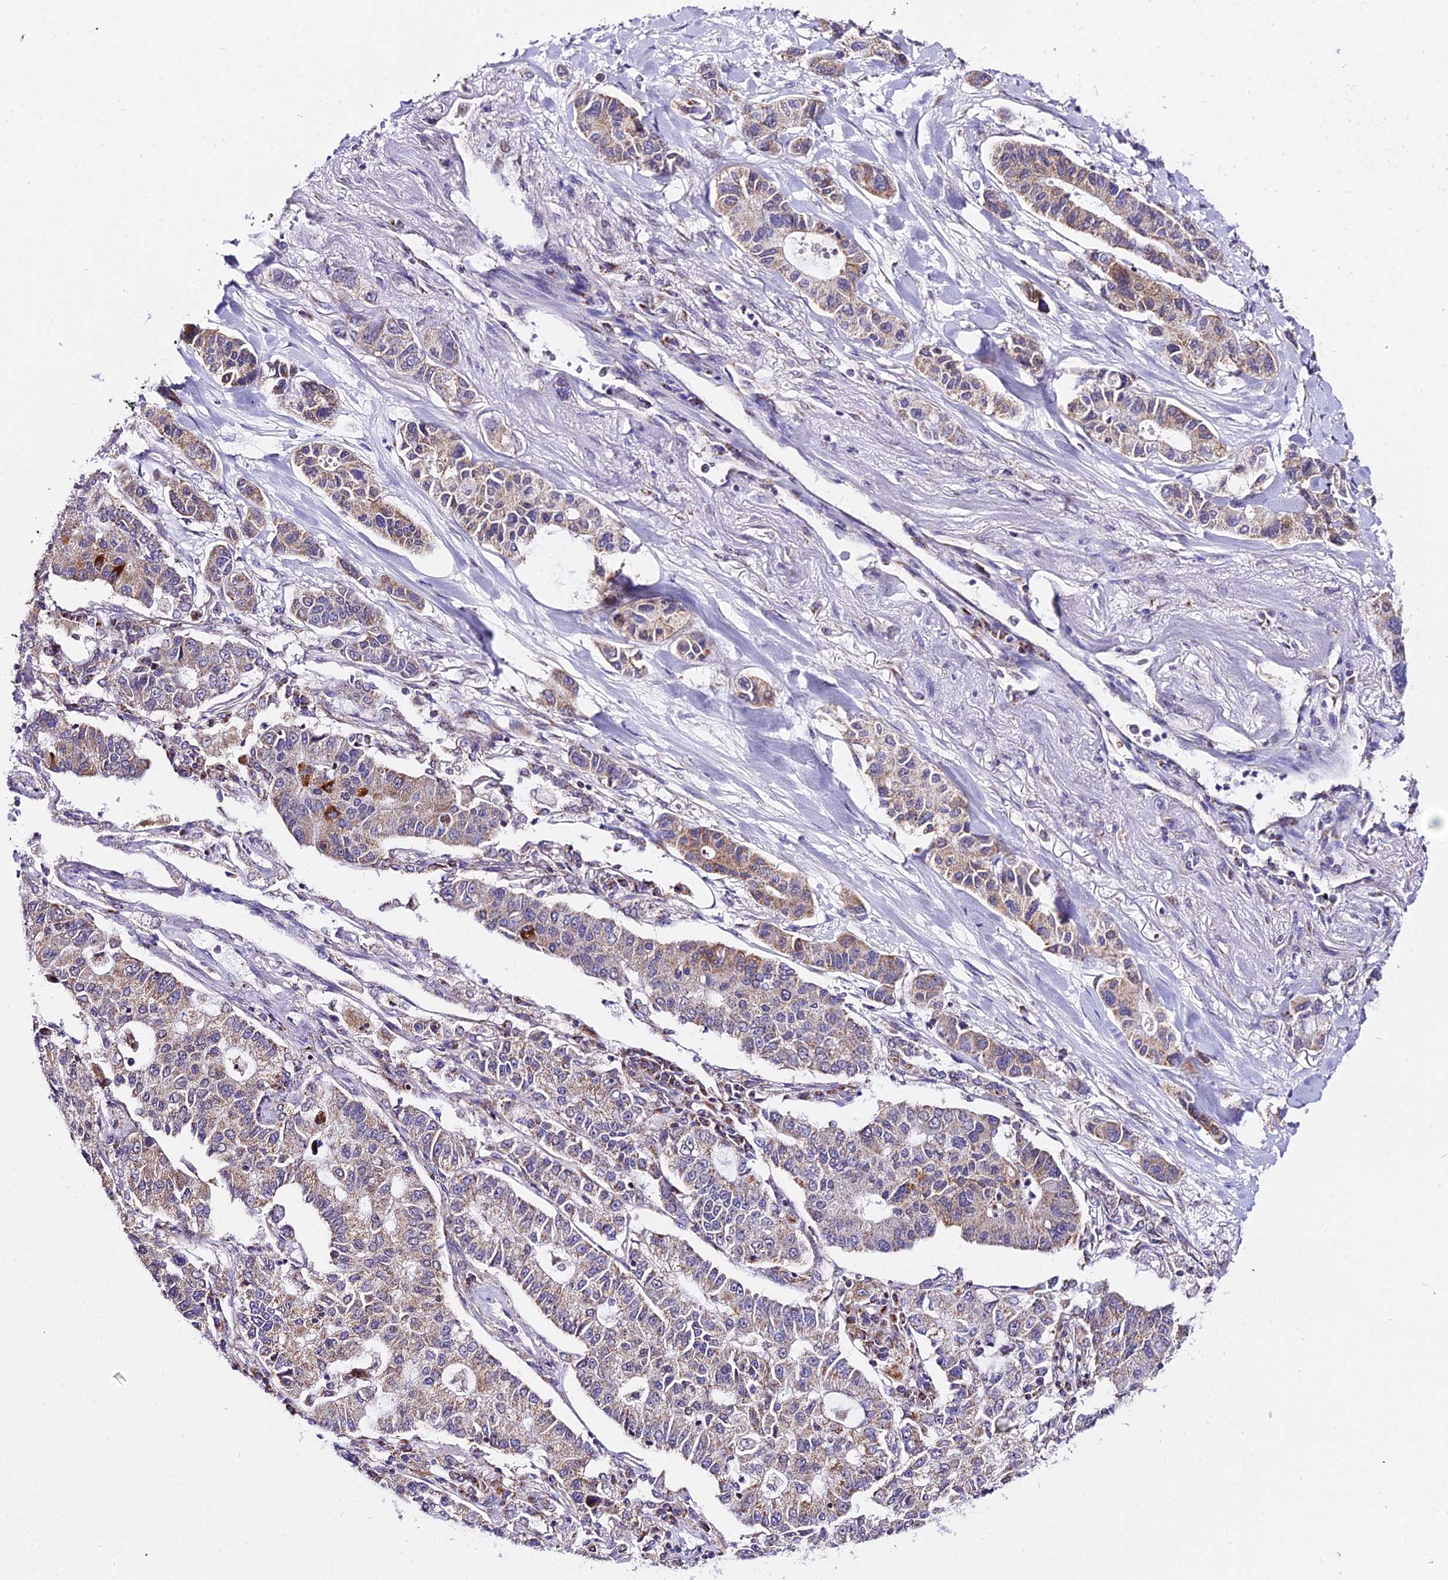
{"staining": {"intensity": "weak", "quantity": ">75%", "location": "cytoplasmic/membranous"}, "tissue": "lung cancer", "cell_type": "Tumor cells", "image_type": "cancer", "snomed": [{"axis": "morphology", "description": "Adenocarcinoma, NOS"}, {"axis": "topography", "description": "Lung"}], "caption": "Tumor cells reveal low levels of weak cytoplasmic/membranous positivity in approximately >75% of cells in human lung cancer (adenocarcinoma).", "gene": "ATP5PB", "patient": {"sex": "male", "age": 49}}